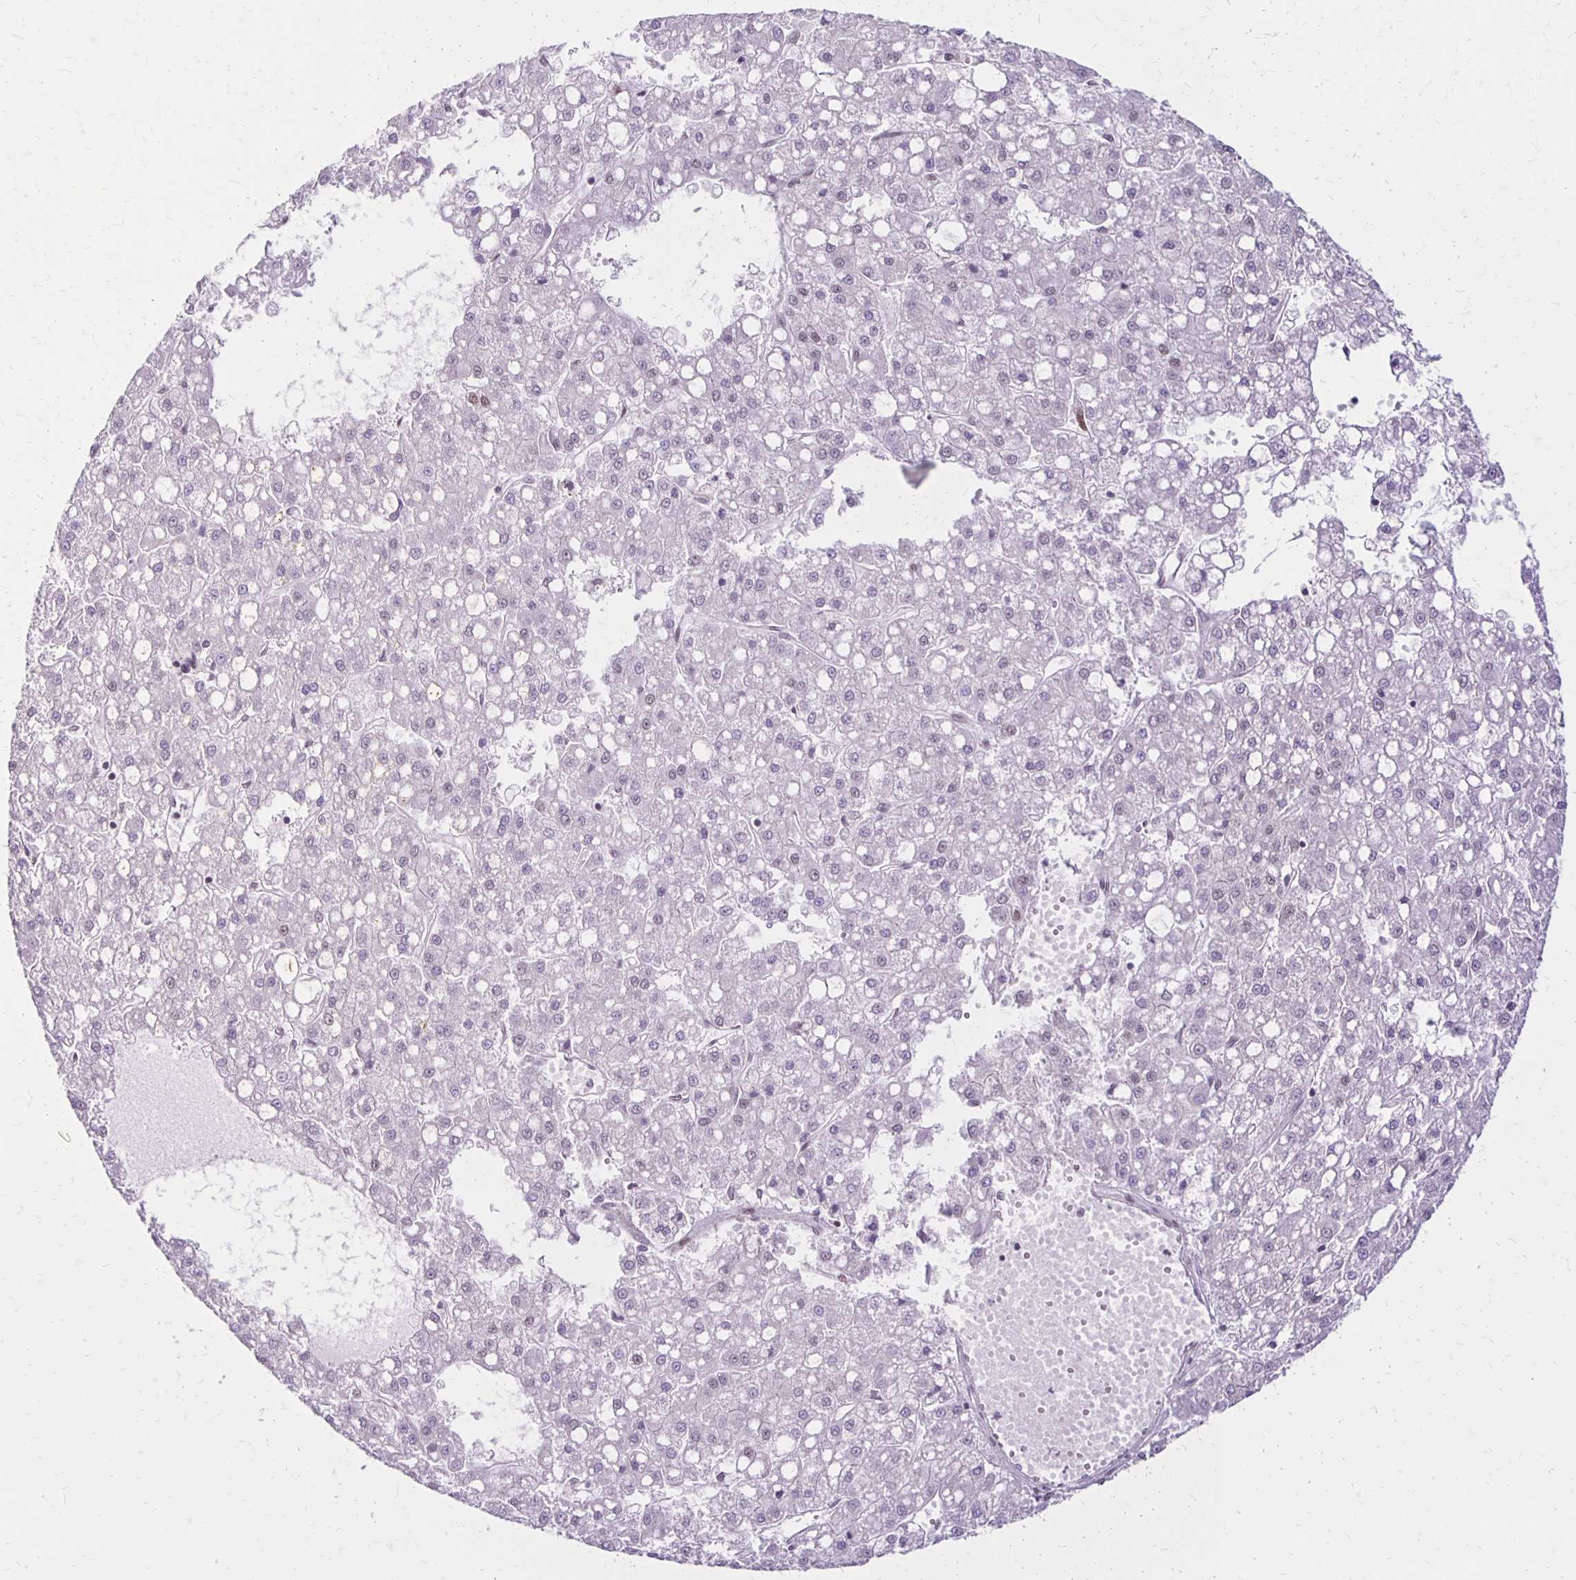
{"staining": {"intensity": "negative", "quantity": "none", "location": "none"}, "tissue": "liver cancer", "cell_type": "Tumor cells", "image_type": "cancer", "snomed": [{"axis": "morphology", "description": "Carcinoma, Hepatocellular, NOS"}, {"axis": "topography", "description": "Liver"}], "caption": "Immunohistochemistry micrograph of neoplastic tissue: hepatocellular carcinoma (liver) stained with DAB (3,3'-diaminobenzidine) demonstrates no significant protein positivity in tumor cells. (Immunohistochemistry (ihc), brightfield microscopy, high magnification).", "gene": "DDB2", "patient": {"sex": "male", "age": 67}}